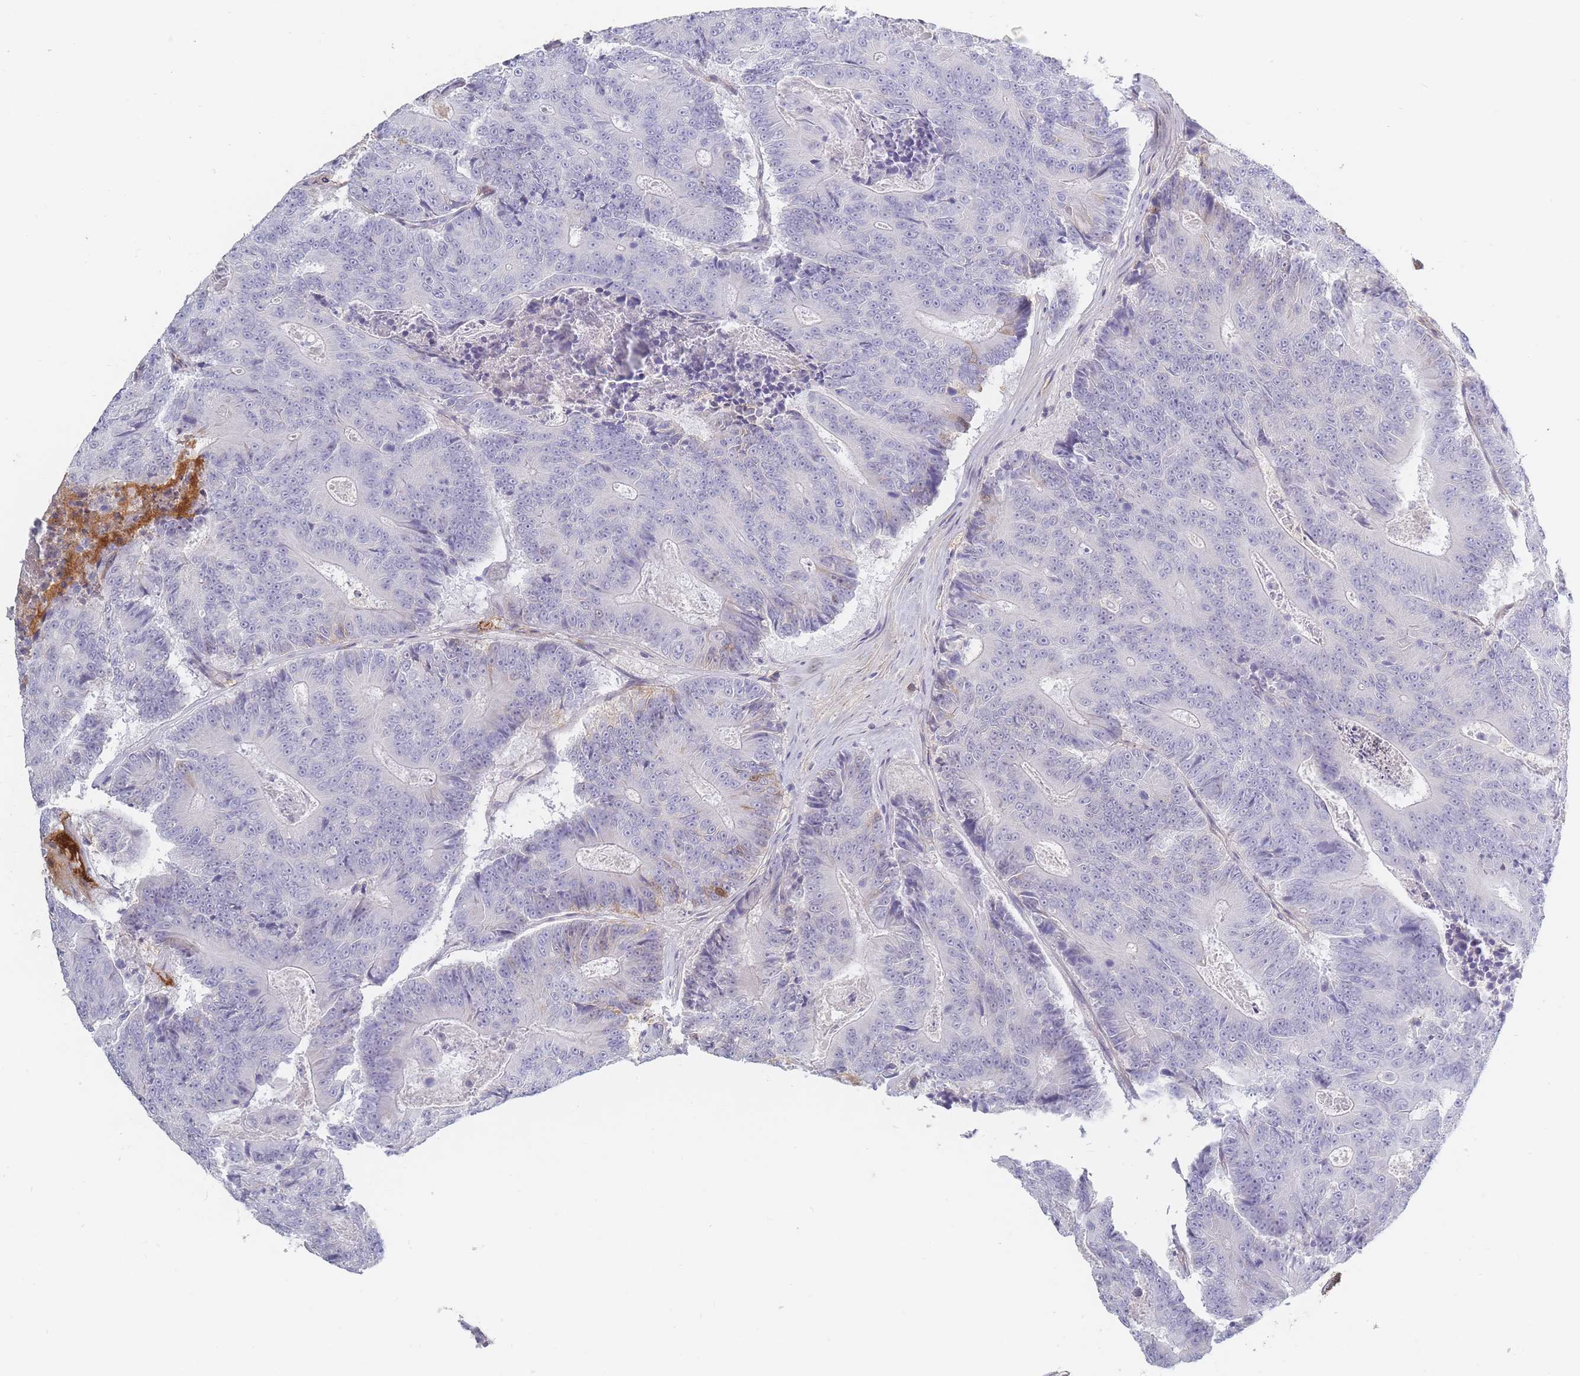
{"staining": {"intensity": "negative", "quantity": "none", "location": "none"}, "tissue": "colorectal cancer", "cell_type": "Tumor cells", "image_type": "cancer", "snomed": [{"axis": "morphology", "description": "Adenocarcinoma, NOS"}, {"axis": "topography", "description": "Colon"}], "caption": "The IHC photomicrograph has no significant positivity in tumor cells of colorectal cancer tissue.", "gene": "PRG4", "patient": {"sex": "male", "age": 83}}